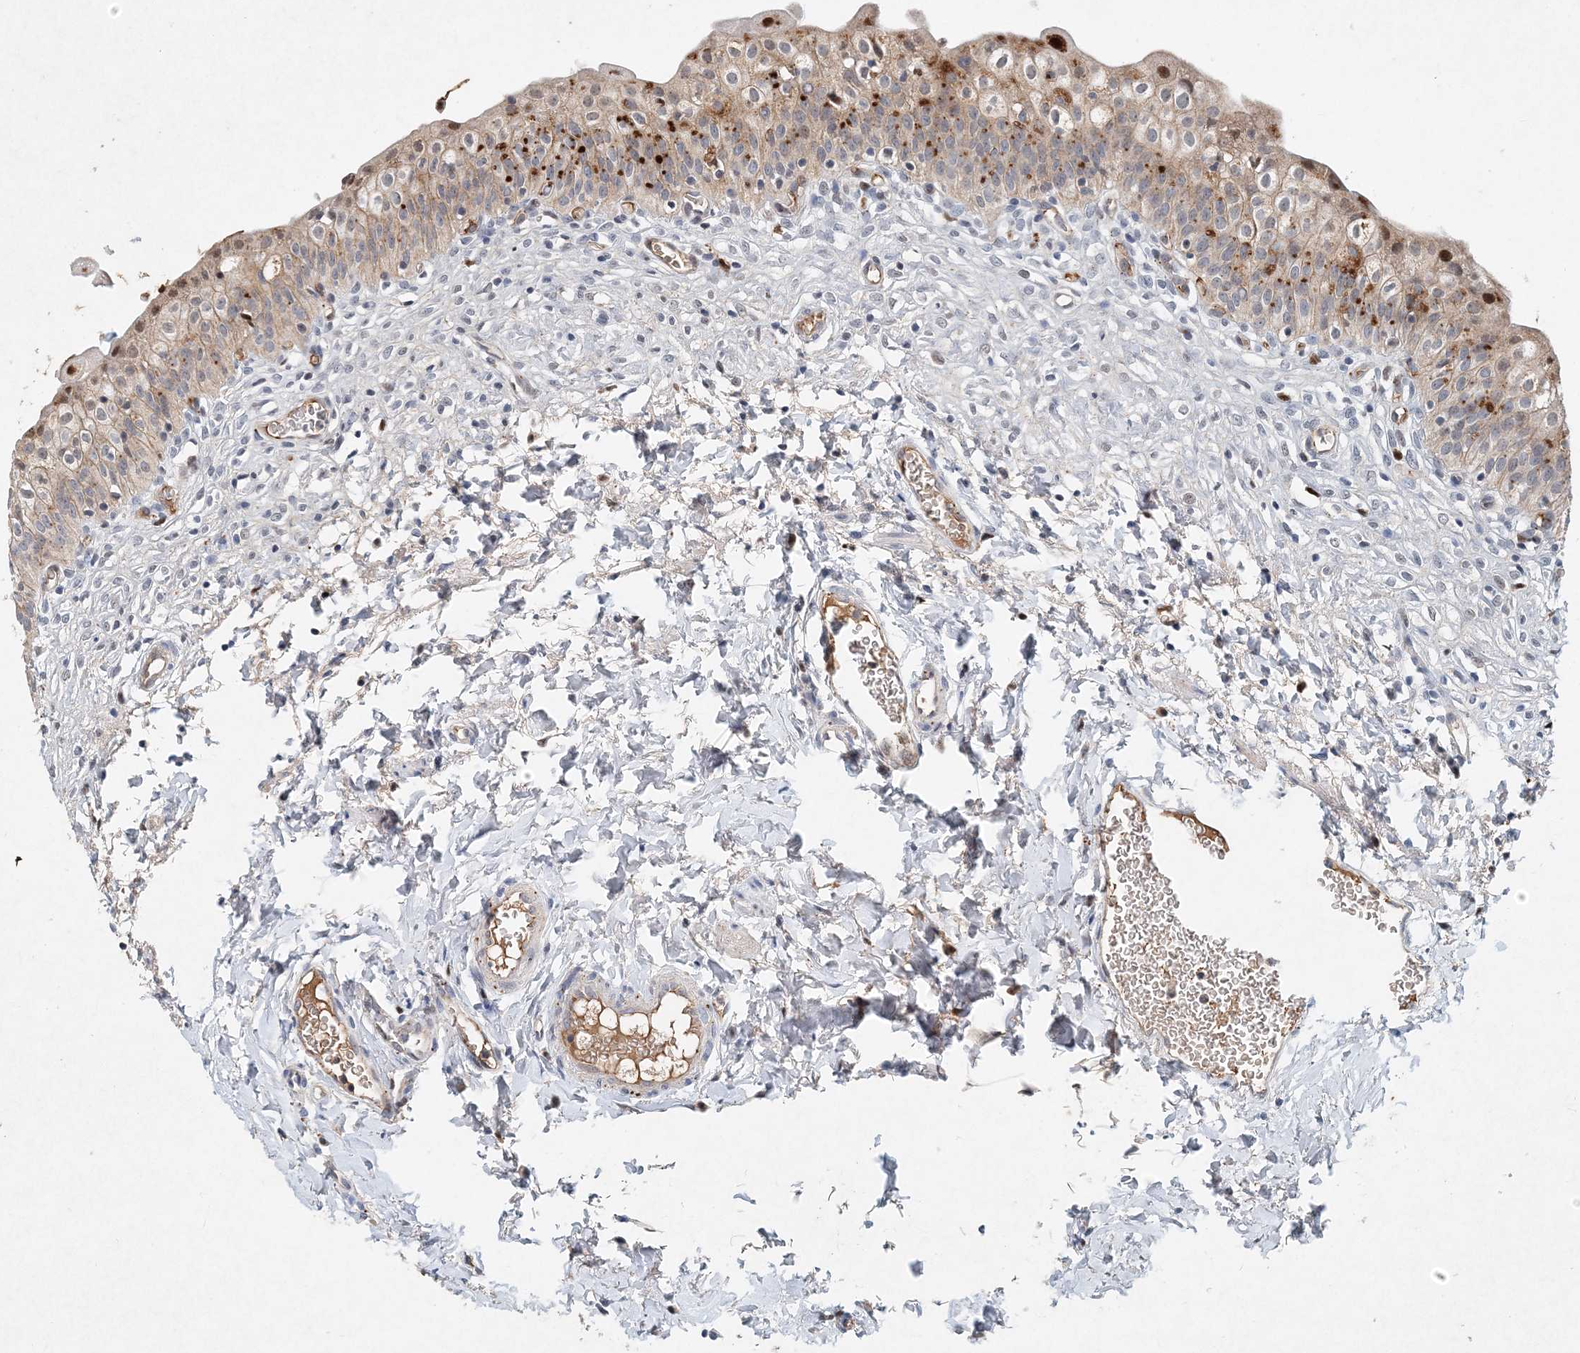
{"staining": {"intensity": "strong", "quantity": "<25%", "location": "cytoplasmic/membranous,nuclear"}, "tissue": "urinary bladder", "cell_type": "Urothelial cells", "image_type": "normal", "snomed": [{"axis": "morphology", "description": "Normal tissue, NOS"}, {"axis": "topography", "description": "Urinary bladder"}], "caption": "Immunohistochemical staining of unremarkable urinary bladder displays <25% levels of strong cytoplasmic/membranous,nuclear protein staining in about <25% of urothelial cells.", "gene": "KPNA4", "patient": {"sex": "male", "age": 55}}